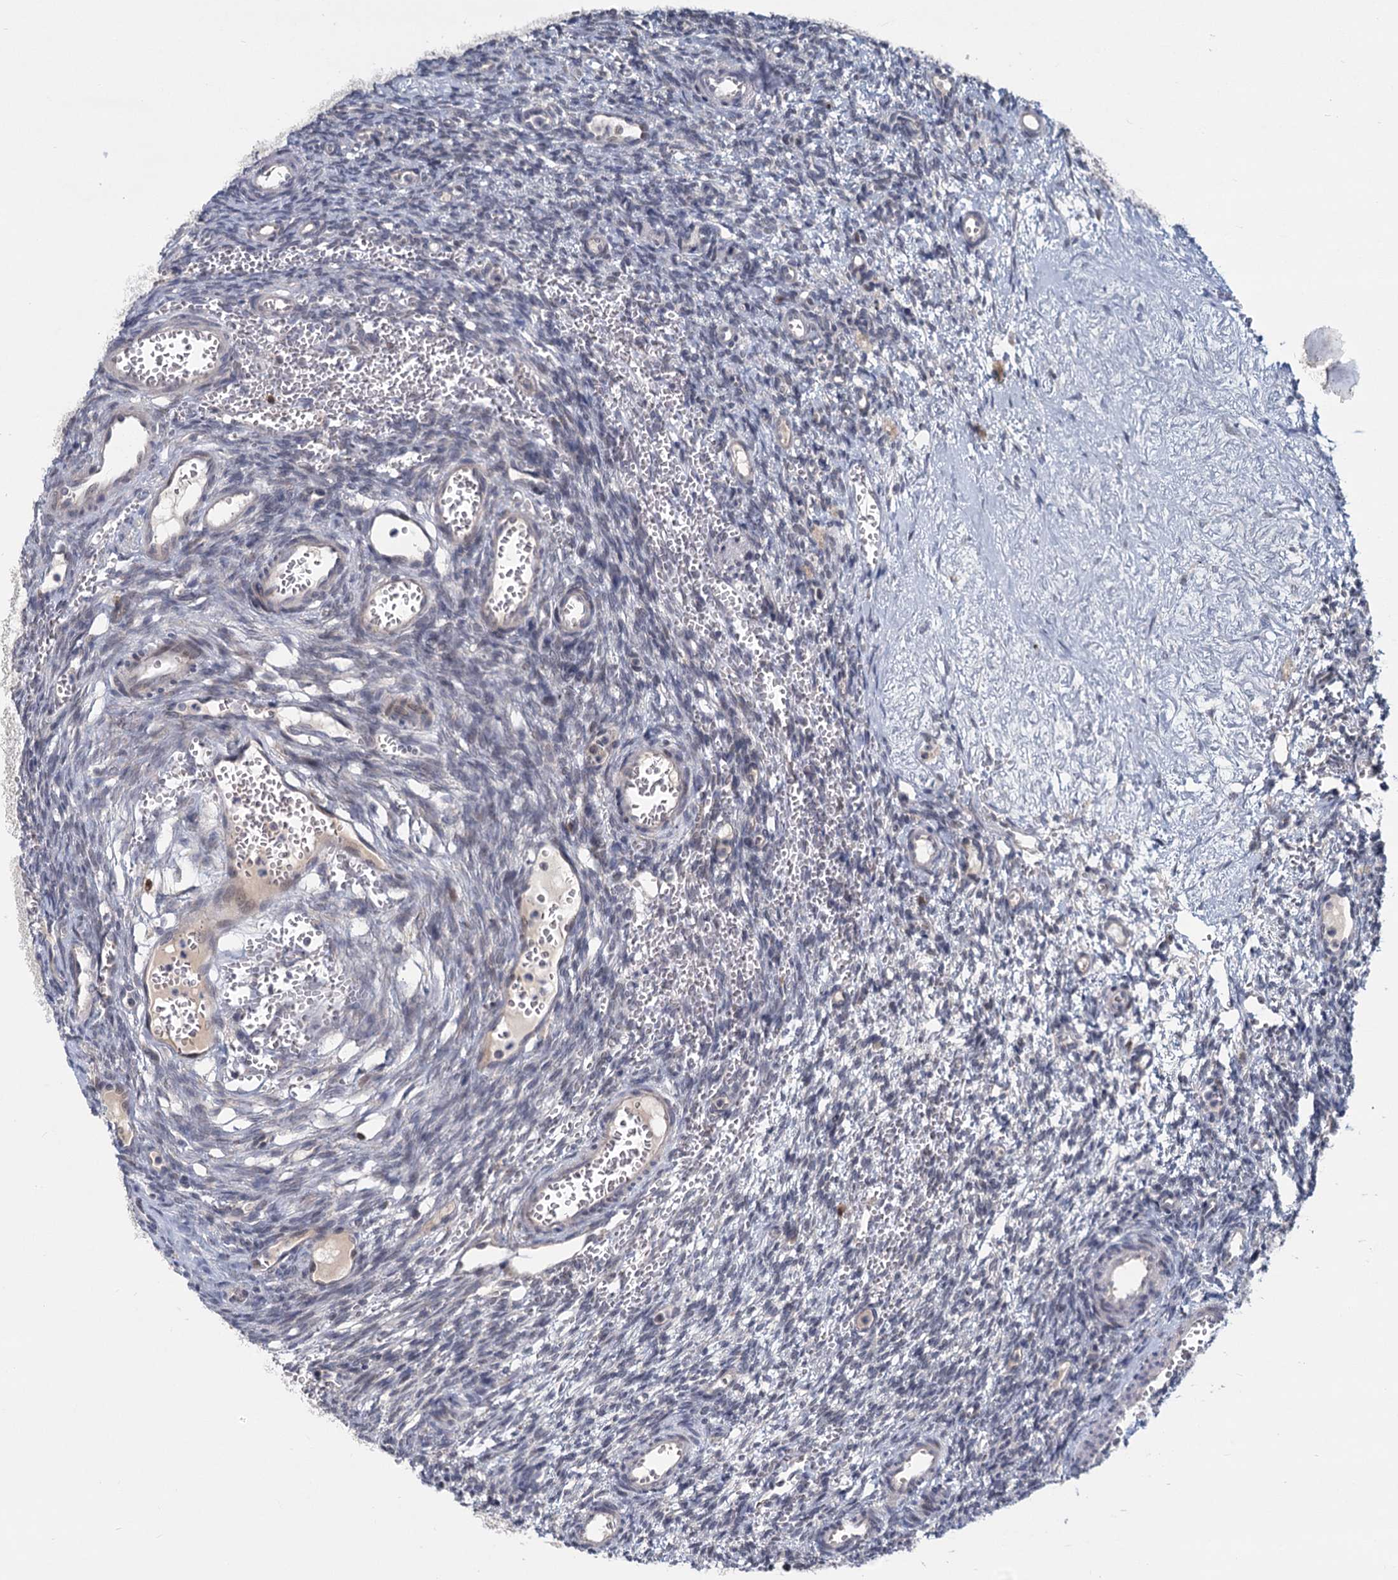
{"staining": {"intensity": "negative", "quantity": "none", "location": "none"}, "tissue": "ovary", "cell_type": "Ovarian stroma cells", "image_type": "normal", "snomed": [{"axis": "morphology", "description": "Normal tissue, NOS"}, {"axis": "topography", "description": "Ovary"}], "caption": "A high-resolution image shows immunohistochemistry staining of unremarkable ovary, which reveals no significant positivity in ovarian stroma cells. The staining is performed using DAB (3,3'-diaminobenzidine) brown chromogen with nuclei counter-stained in using hematoxylin.", "gene": "STAP1", "patient": {"sex": "female", "age": 39}}